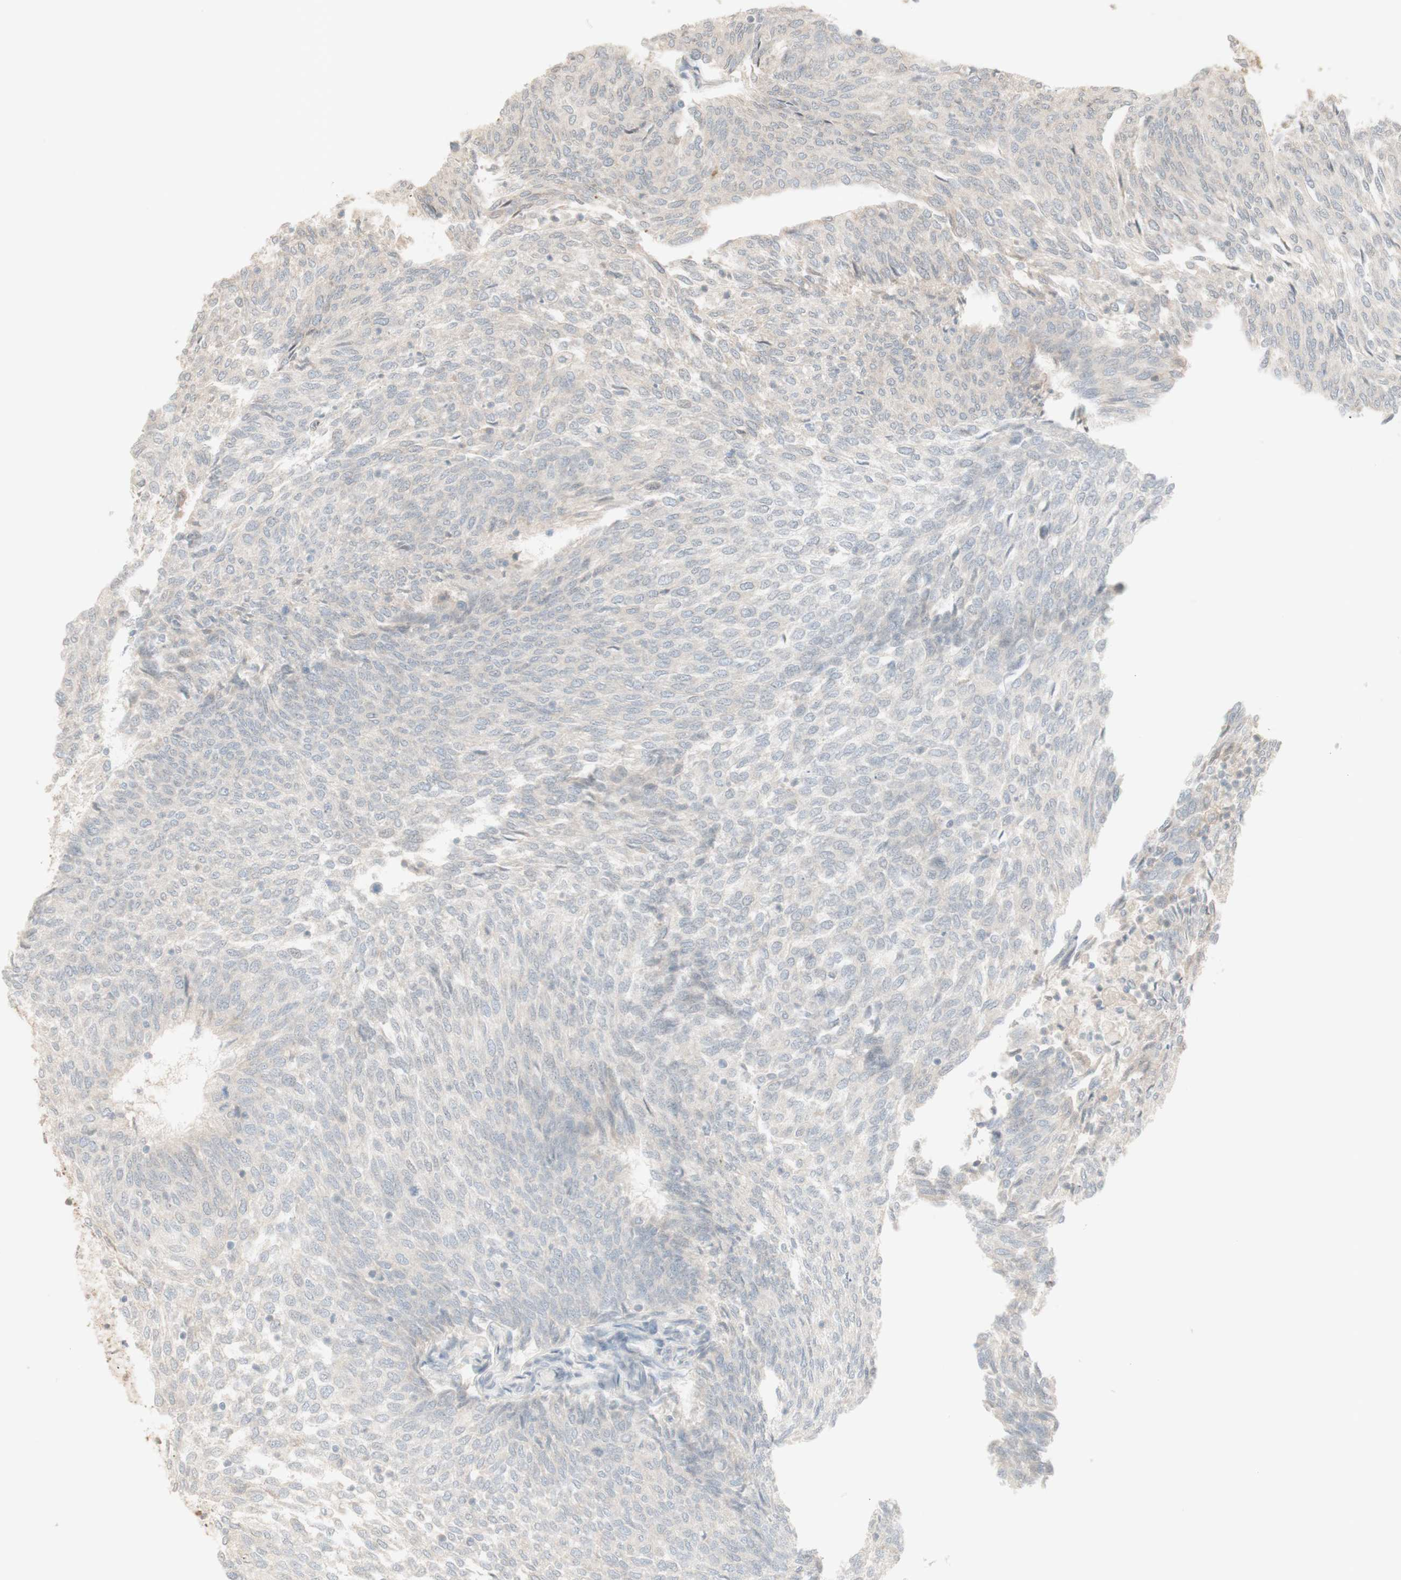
{"staining": {"intensity": "negative", "quantity": "none", "location": "none"}, "tissue": "urothelial cancer", "cell_type": "Tumor cells", "image_type": "cancer", "snomed": [{"axis": "morphology", "description": "Urothelial carcinoma, Low grade"}, {"axis": "topography", "description": "Urinary bladder"}], "caption": "A high-resolution histopathology image shows immunohistochemistry (IHC) staining of urothelial cancer, which reveals no significant staining in tumor cells. (Brightfield microscopy of DAB immunohistochemistry (IHC) at high magnification).", "gene": "PLCD4", "patient": {"sex": "female", "age": 79}}